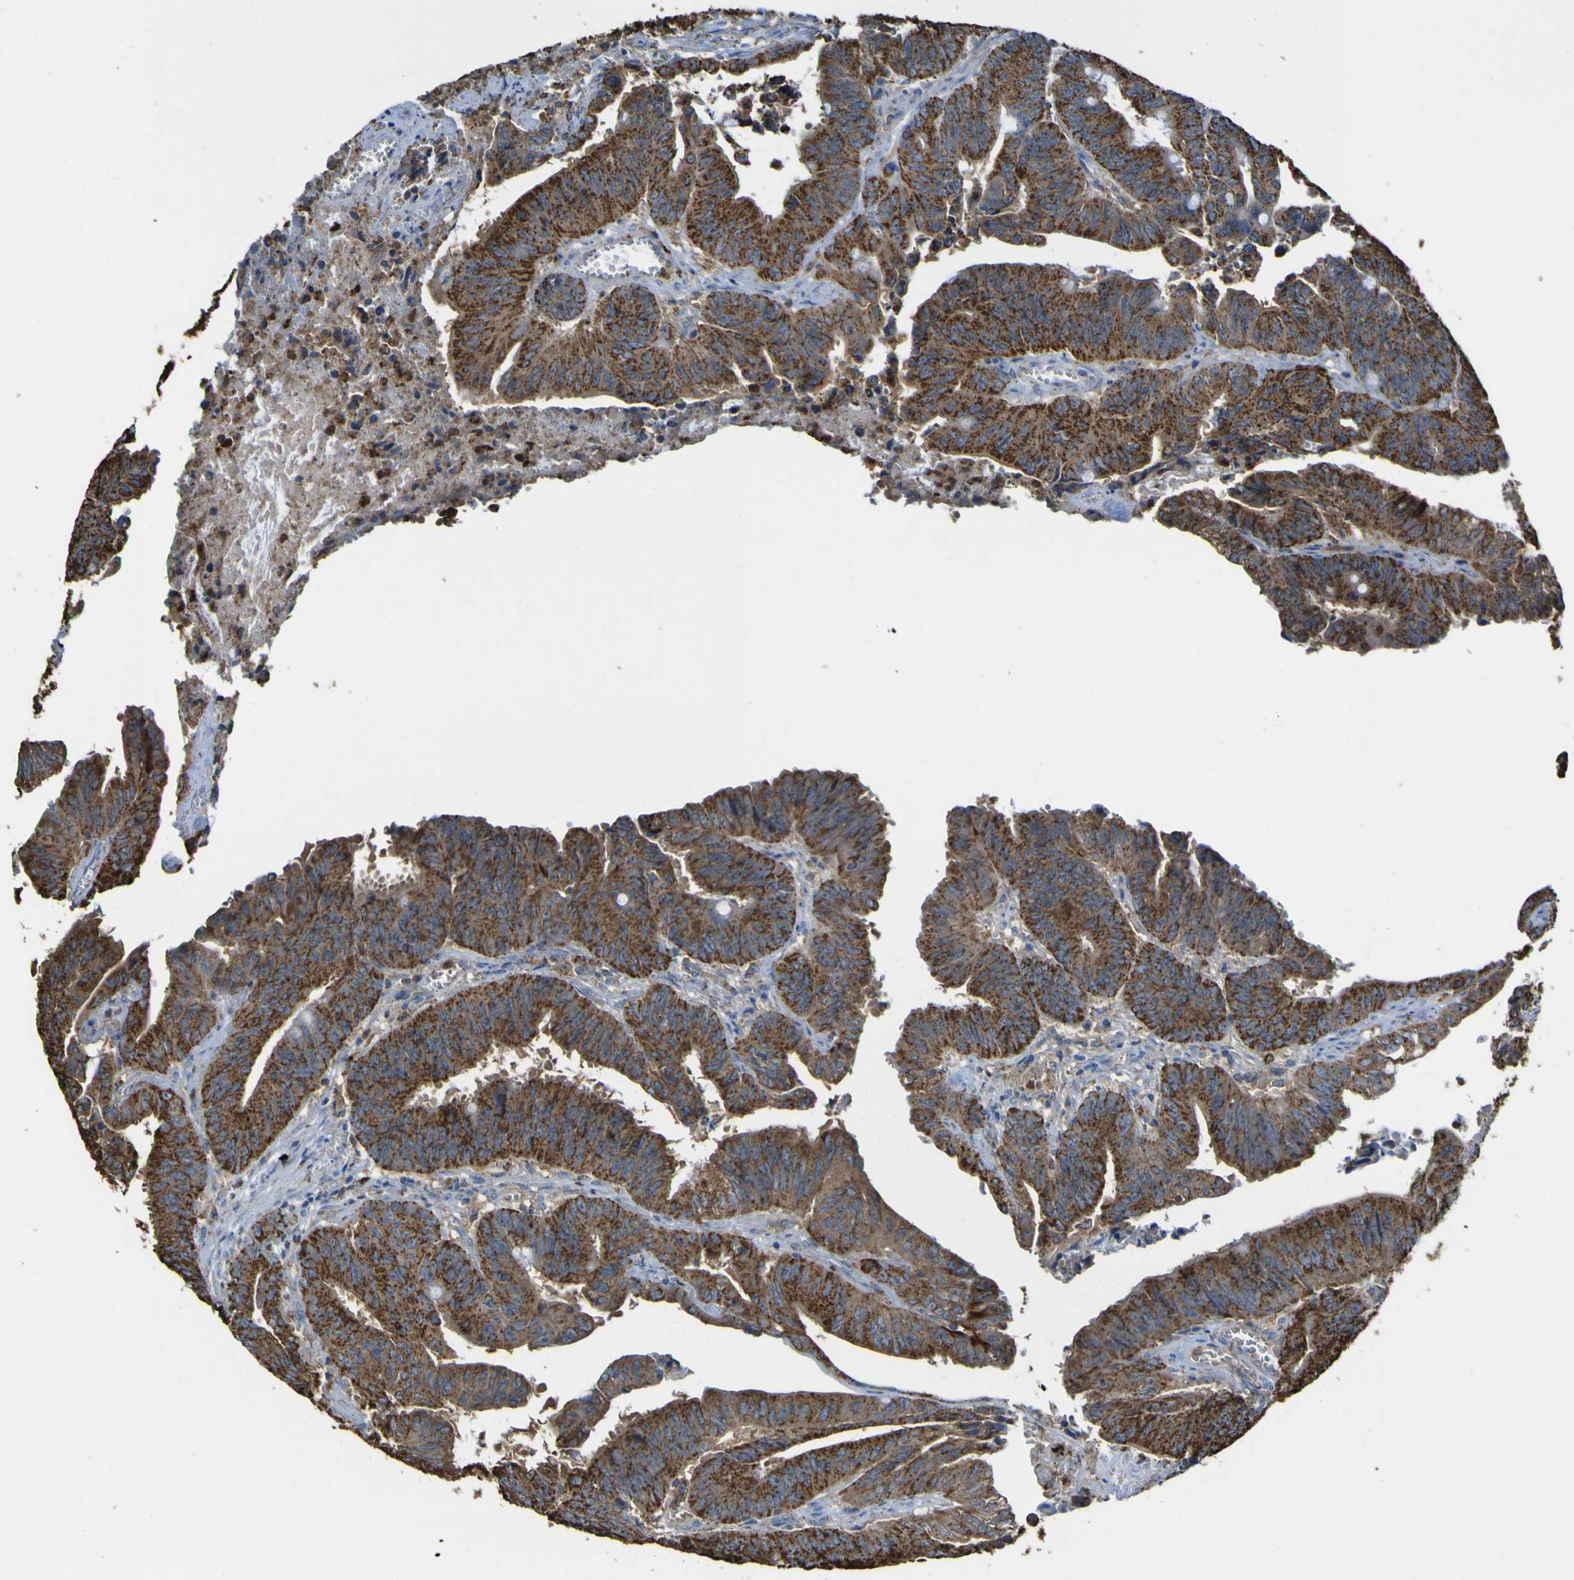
{"staining": {"intensity": "strong", "quantity": ">75%", "location": "cytoplasmic/membranous"}, "tissue": "colorectal cancer", "cell_type": "Tumor cells", "image_type": "cancer", "snomed": [{"axis": "morphology", "description": "Adenocarcinoma, NOS"}, {"axis": "topography", "description": "Colon"}], "caption": "Colorectal cancer stained with immunohistochemistry exhibits strong cytoplasmic/membranous staining in about >75% of tumor cells.", "gene": "ACSL3", "patient": {"sex": "male", "age": 45}}